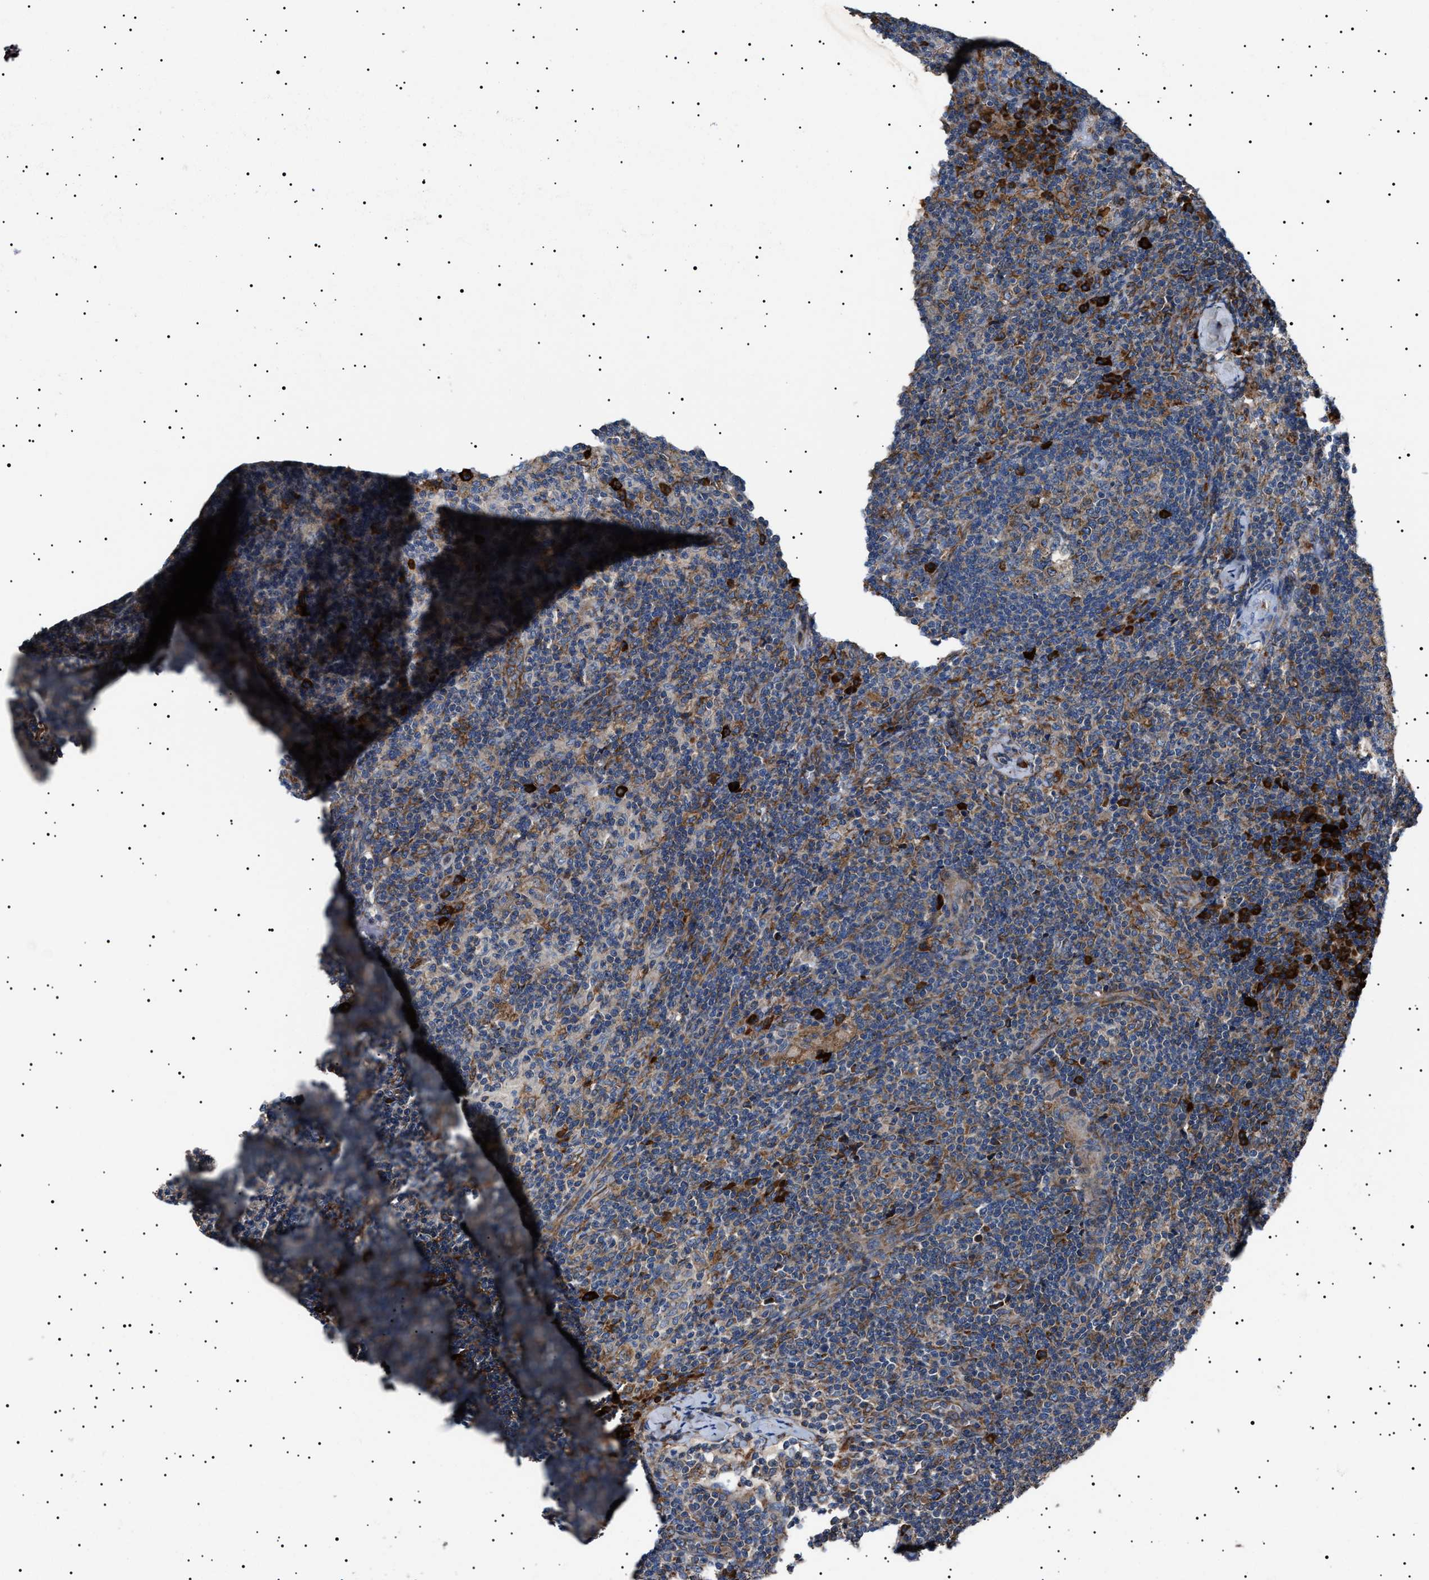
{"staining": {"intensity": "moderate", "quantity": "<25%", "location": "cytoplasmic/membranous"}, "tissue": "lymph node", "cell_type": "Germinal center cells", "image_type": "normal", "snomed": [{"axis": "morphology", "description": "Normal tissue, NOS"}, {"axis": "morphology", "description": "Inflammation, NOS"}, {"axis": "topography", "description": "Lymph node"}], "caption": "DAB (3,3'-diaminobenzidine) immunohistochemical staining of normal lymph node exhibits moderate cytoplasmic/membranous protein staining in approximately <25% of germinal center cells.", "gene": "TOP1MT", "patient": {"sex": "male", "age": 55}}